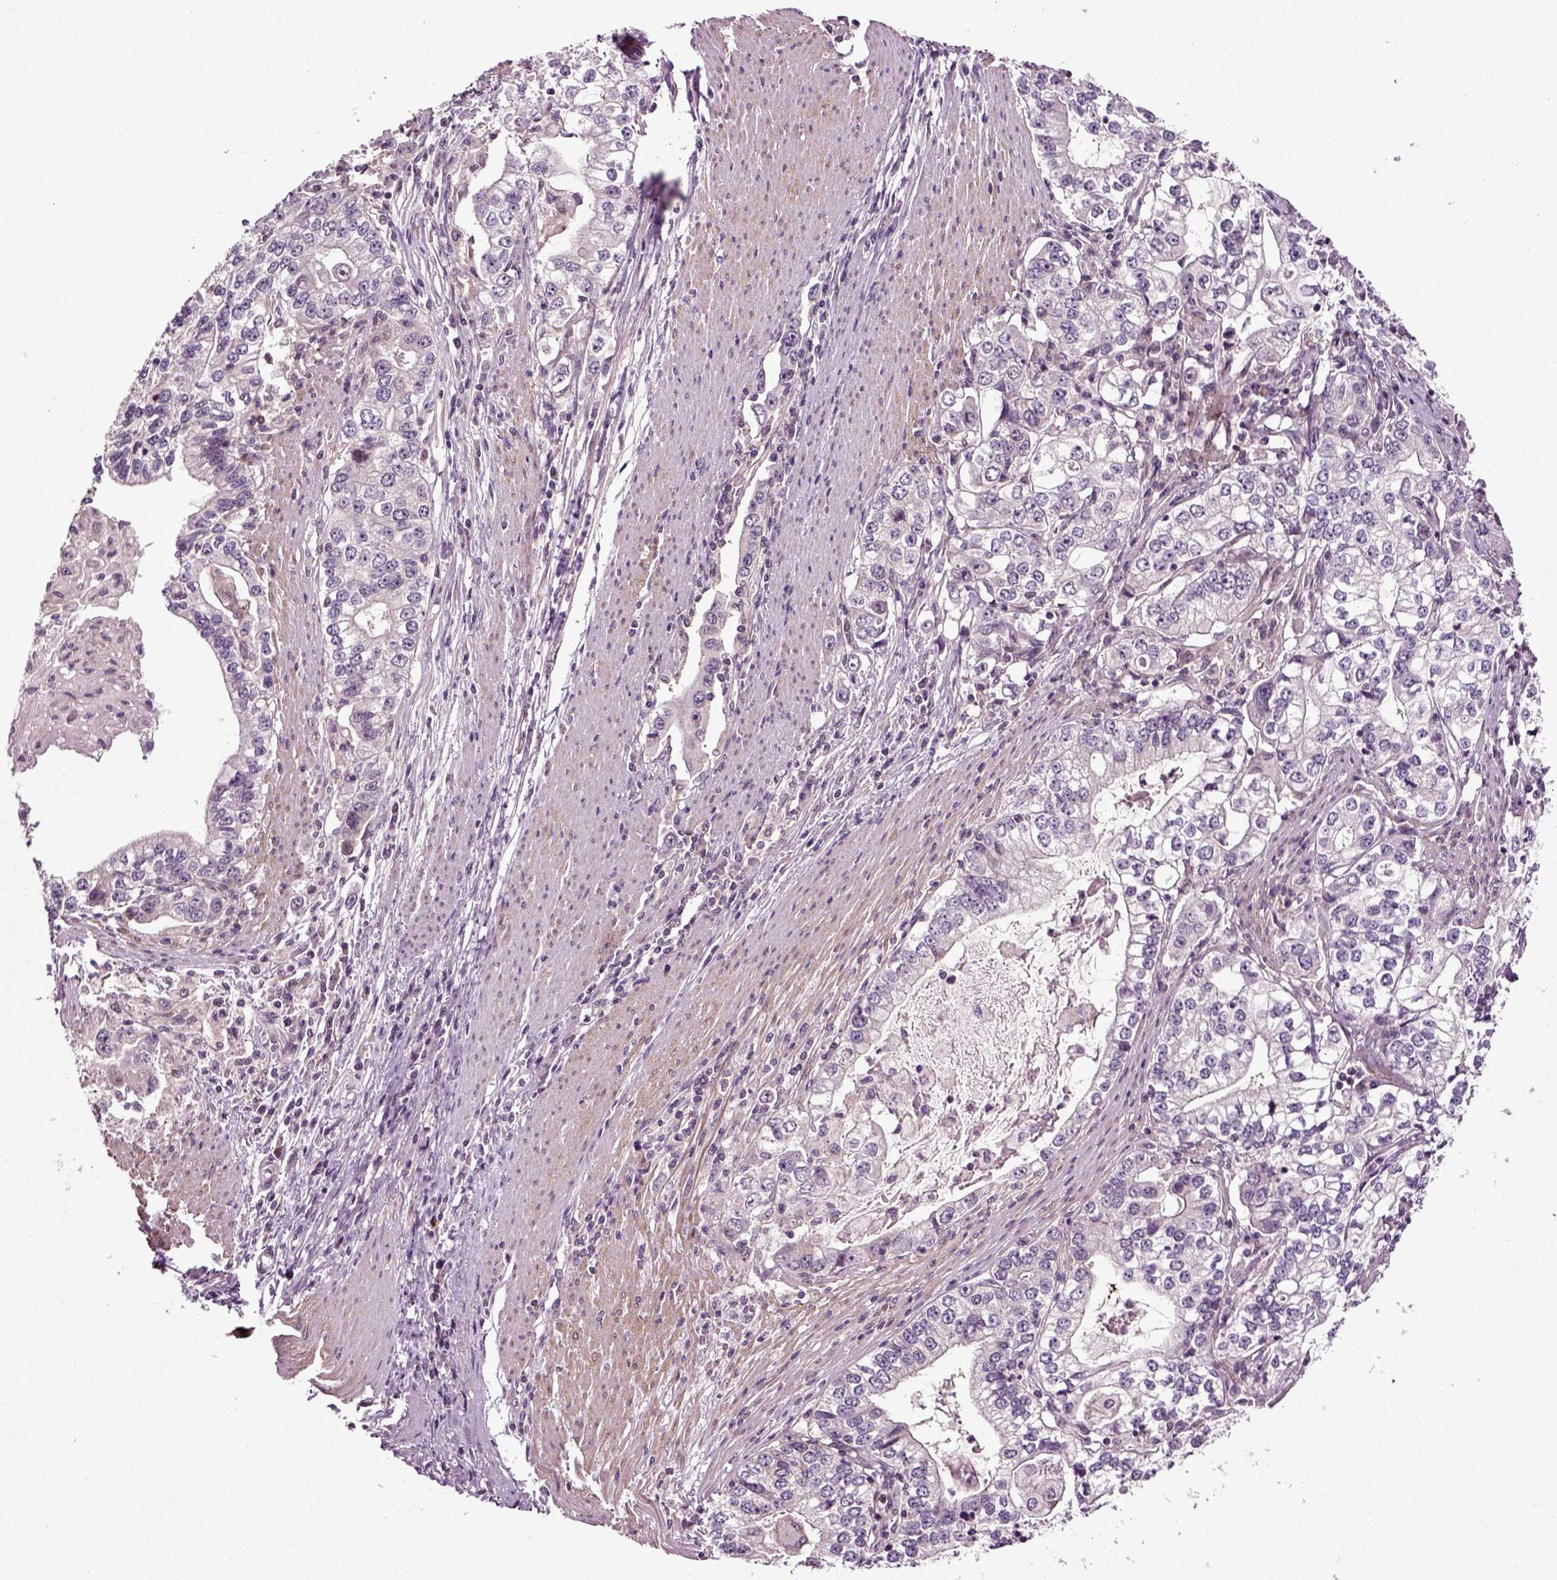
{"staining": {"intensity": "negative", "quantity": "none", "location": "none"}, "tissue": "stomach cancer", "cell_type": "Tumor cells", "image_type": "cancer", "snomed": [{"axis": "morphology", "description": "Adenocarcinoma, NOS"}, {"axis": "topography", "description": "Stomach, lower"}], "caption": "High magnification brightfield microscopy of stomach cancer (adenocarcinoma) stained with DAB (brown) and counterstained with hematoxylin (blue): tumor cells show no significant positivity.", "gene": "KNSTRN", "patient": {"sex": "female", "age": 72}}